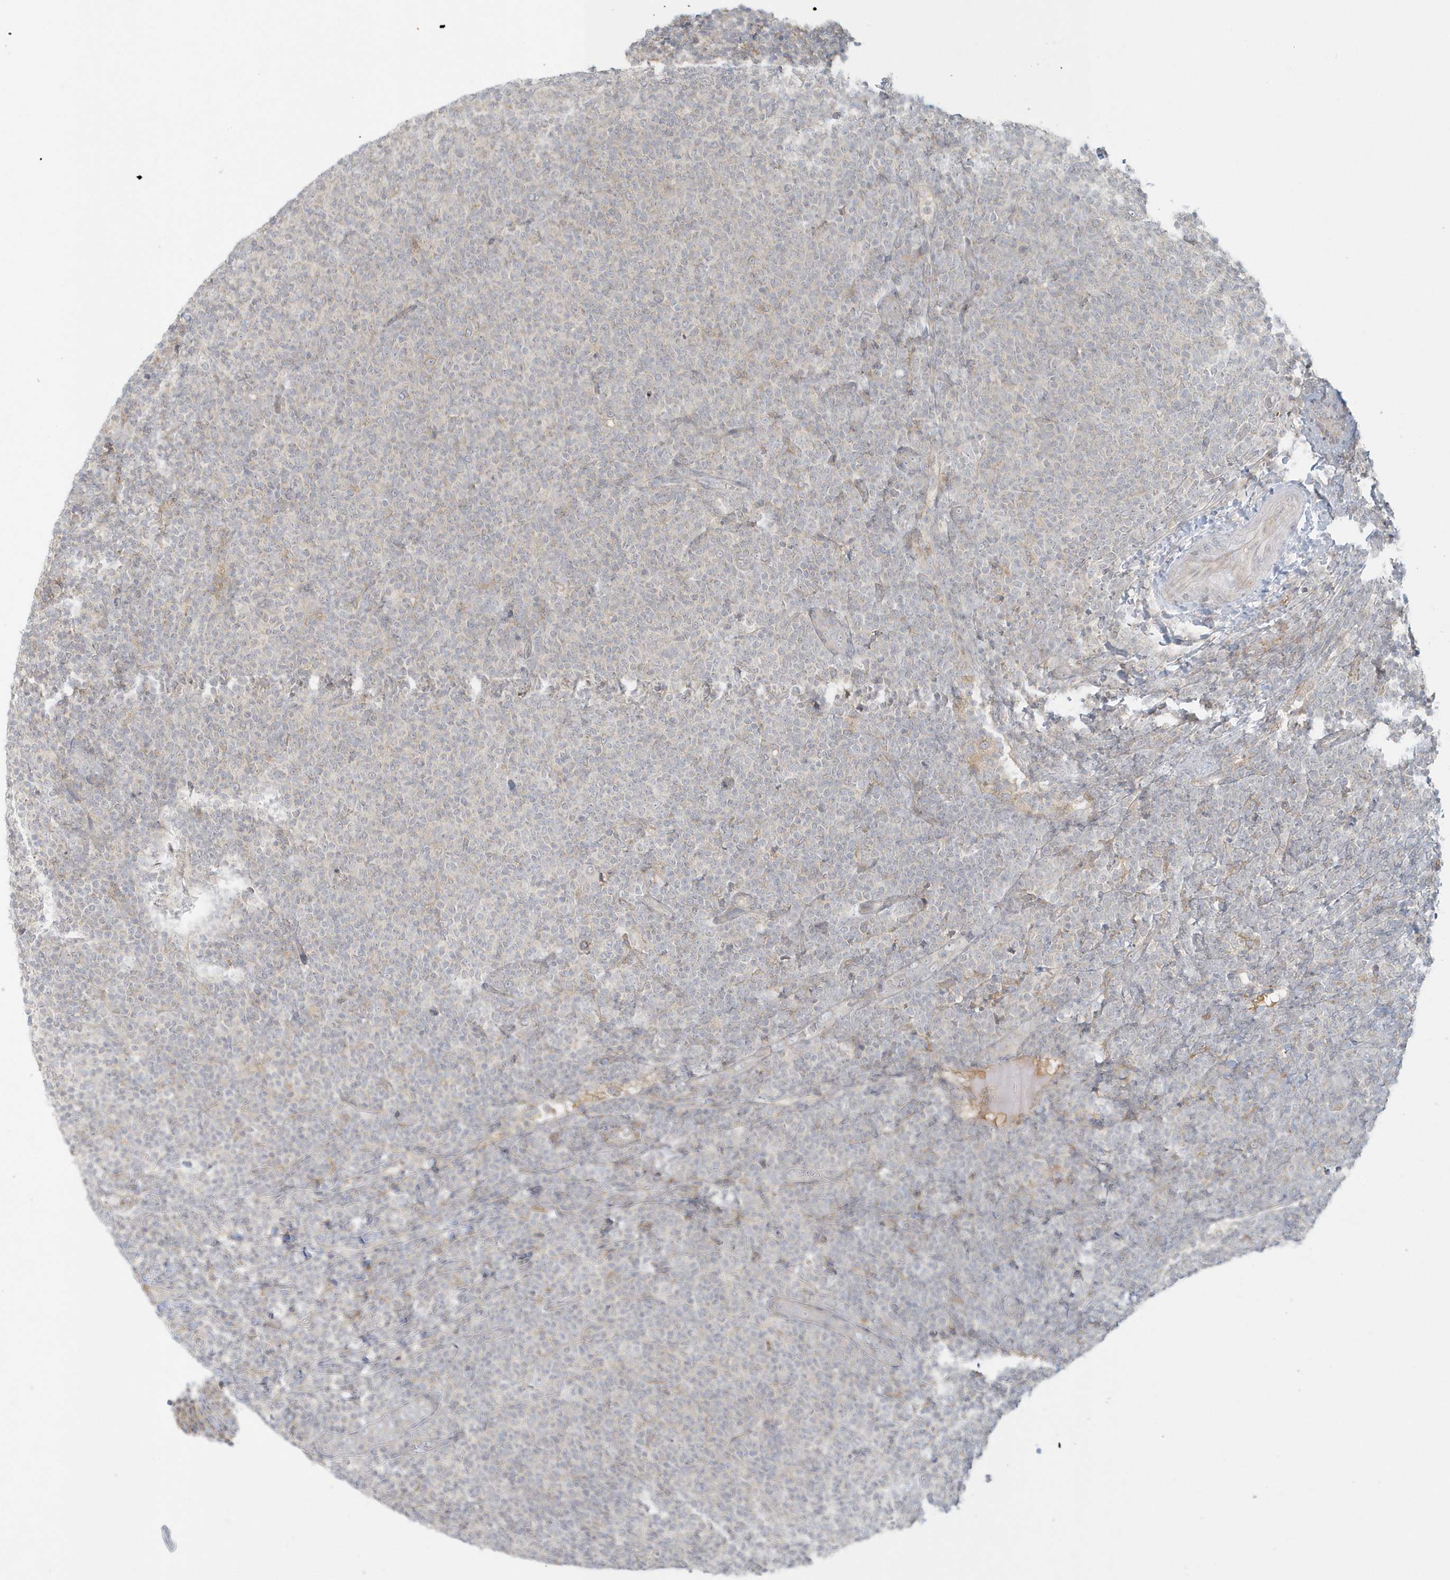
{"staining": {"intensity": "negative", "quantity": "none", "location": "none"}, "tissue": "lymphoma", "cell_type": "Tumor cells", "image_type": "cancer", "snomed": [{"axis": "morphology", "description": "Malignant lymphoma, non-Hodgkin's type, Low grade"}, {"axis": "topography", "description": "Lymph node"}], "caption": "Human malignant lymphoma, non-Hodgkin's type (low-grade) stained for a protein using immunohistochemistry (IHC) demonstrates no staining in tumor cells.", "gene": "BLTP3A", "patient": {"sex": "male", "age": 66}}